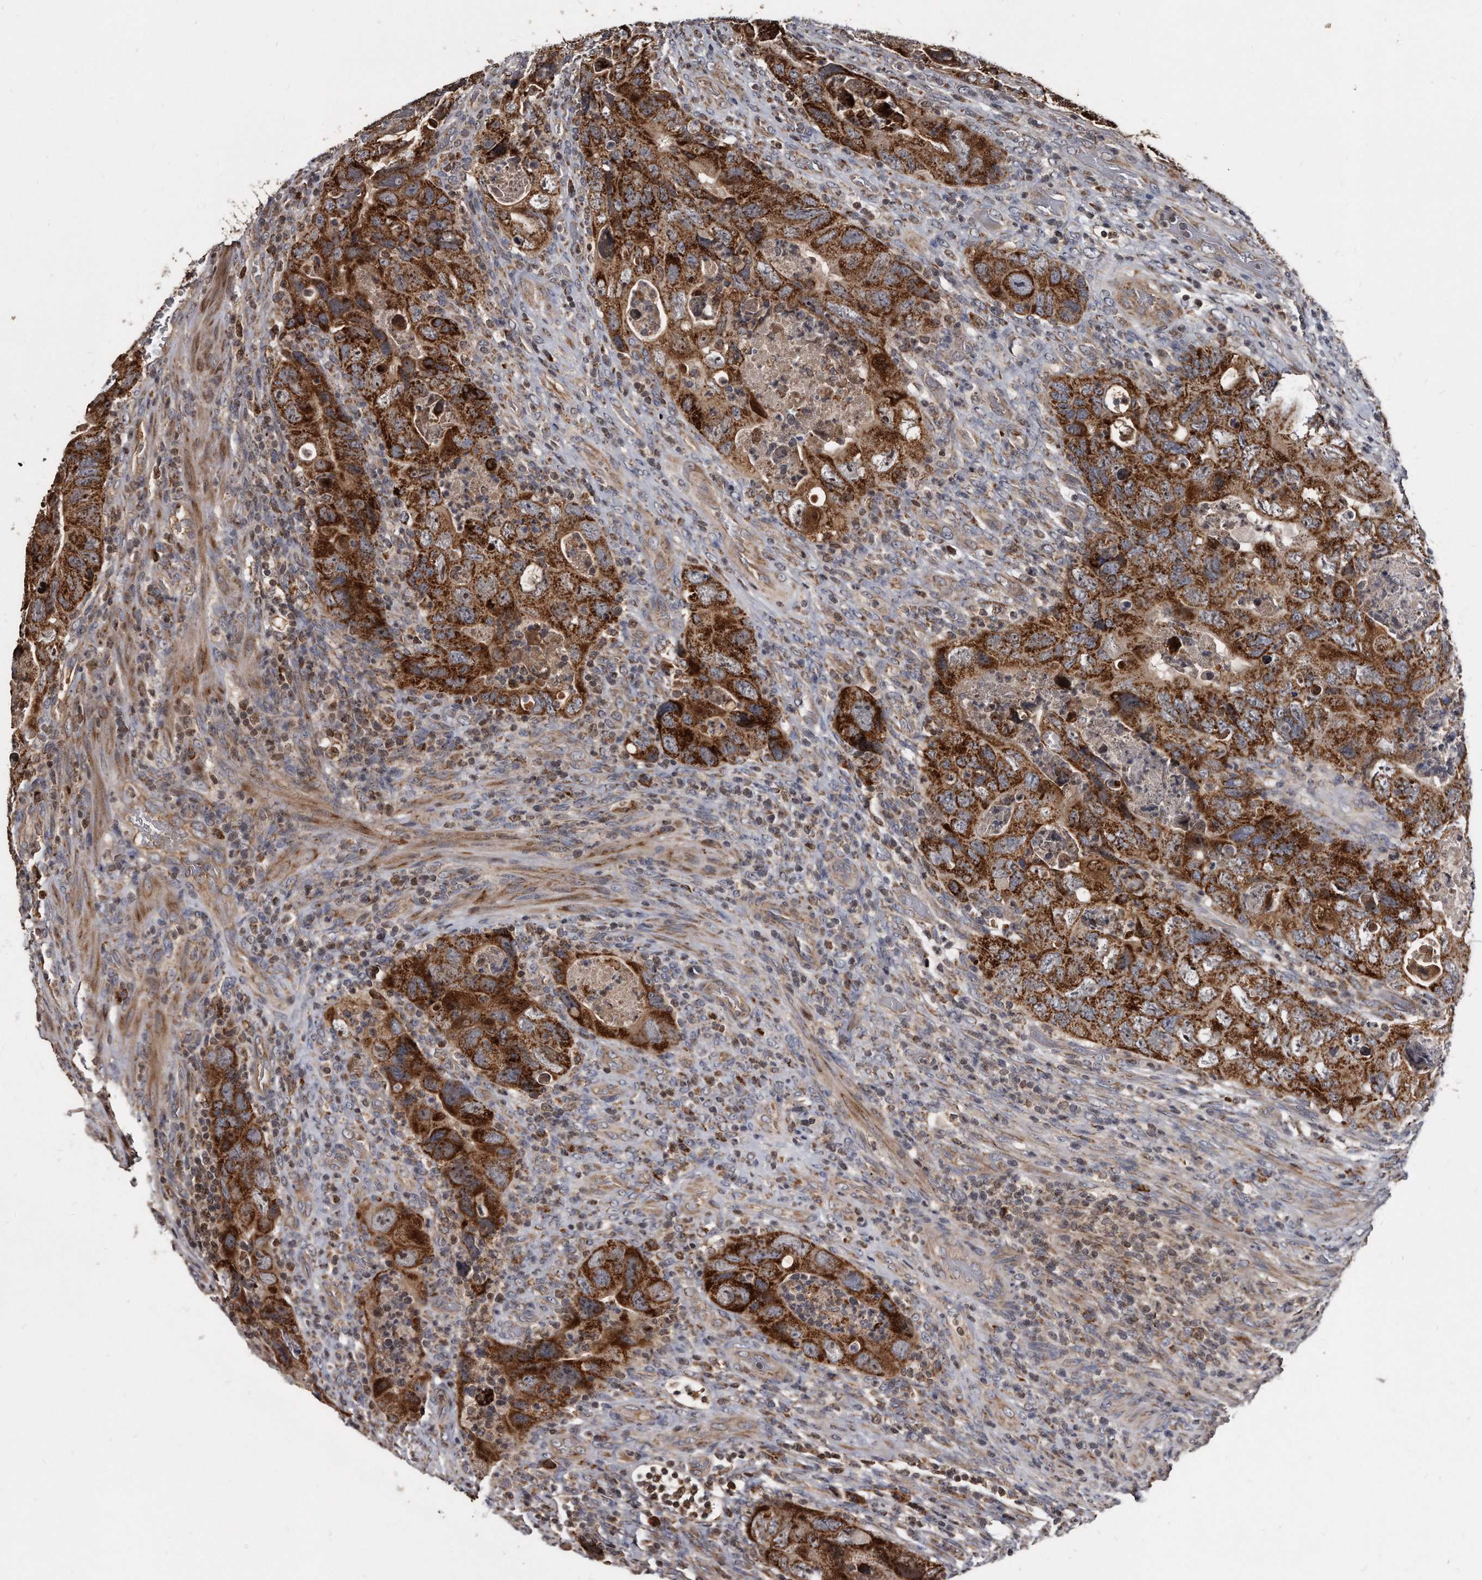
{"staining": {"intensity": "strong", "quantity": ">75%", "location": "cytoplasmic/membranous"}, "tissue": "colorectal cancer", "cell_type": "Tumor cells", "image_type": "cancer", "snomed": [{"axis": "morphology", "description": "Adenocarcinoma, NOS"}, {"axis": "topography", "description": "Rectum"}], "caption": "Colorectal cancer stained with a protein marker exhibits strong staining in tumor cells.", "gene": "FAM136A", "patient": {"sex": "male", "age": 63}}